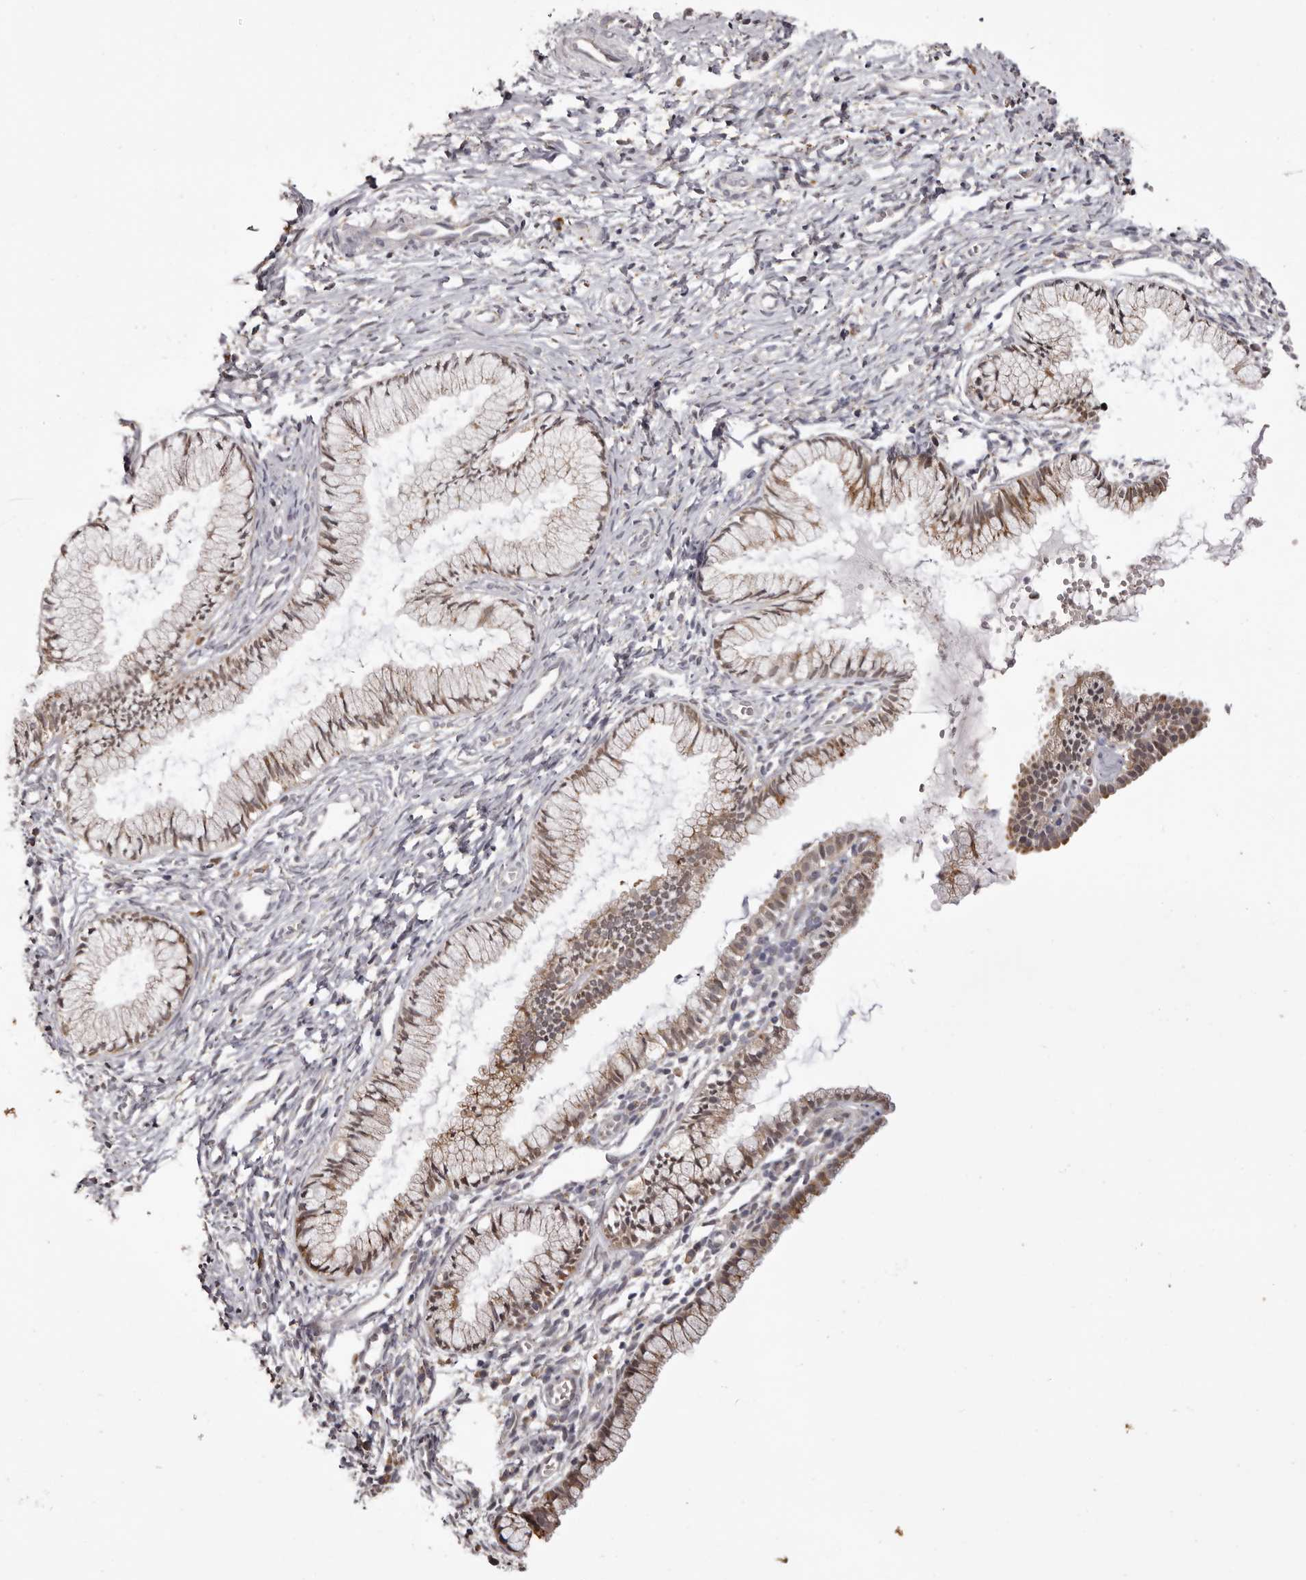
{"staining": {"intensity": "moderate", "quantity": ">75%", "location": "cytoplasmic/membranous"}, "tissue": "cervix", "cell_type": "Glandular cells", "image_type": "normal", "snomed": [{"axis": "morphology", "description": "Normal tissue, NOS"}, {"axis": "topography", "description": "Cervix"}], "caption": "High-power microscopy captured an immunohistochemistry (IHC) micrograph of unremarkable cervix, revealing moderate cytoplasmic/membranous expression in about >75% of glandular cells.", "gene": "PIGX", "patient": {"sex": "female", "age": 27}}